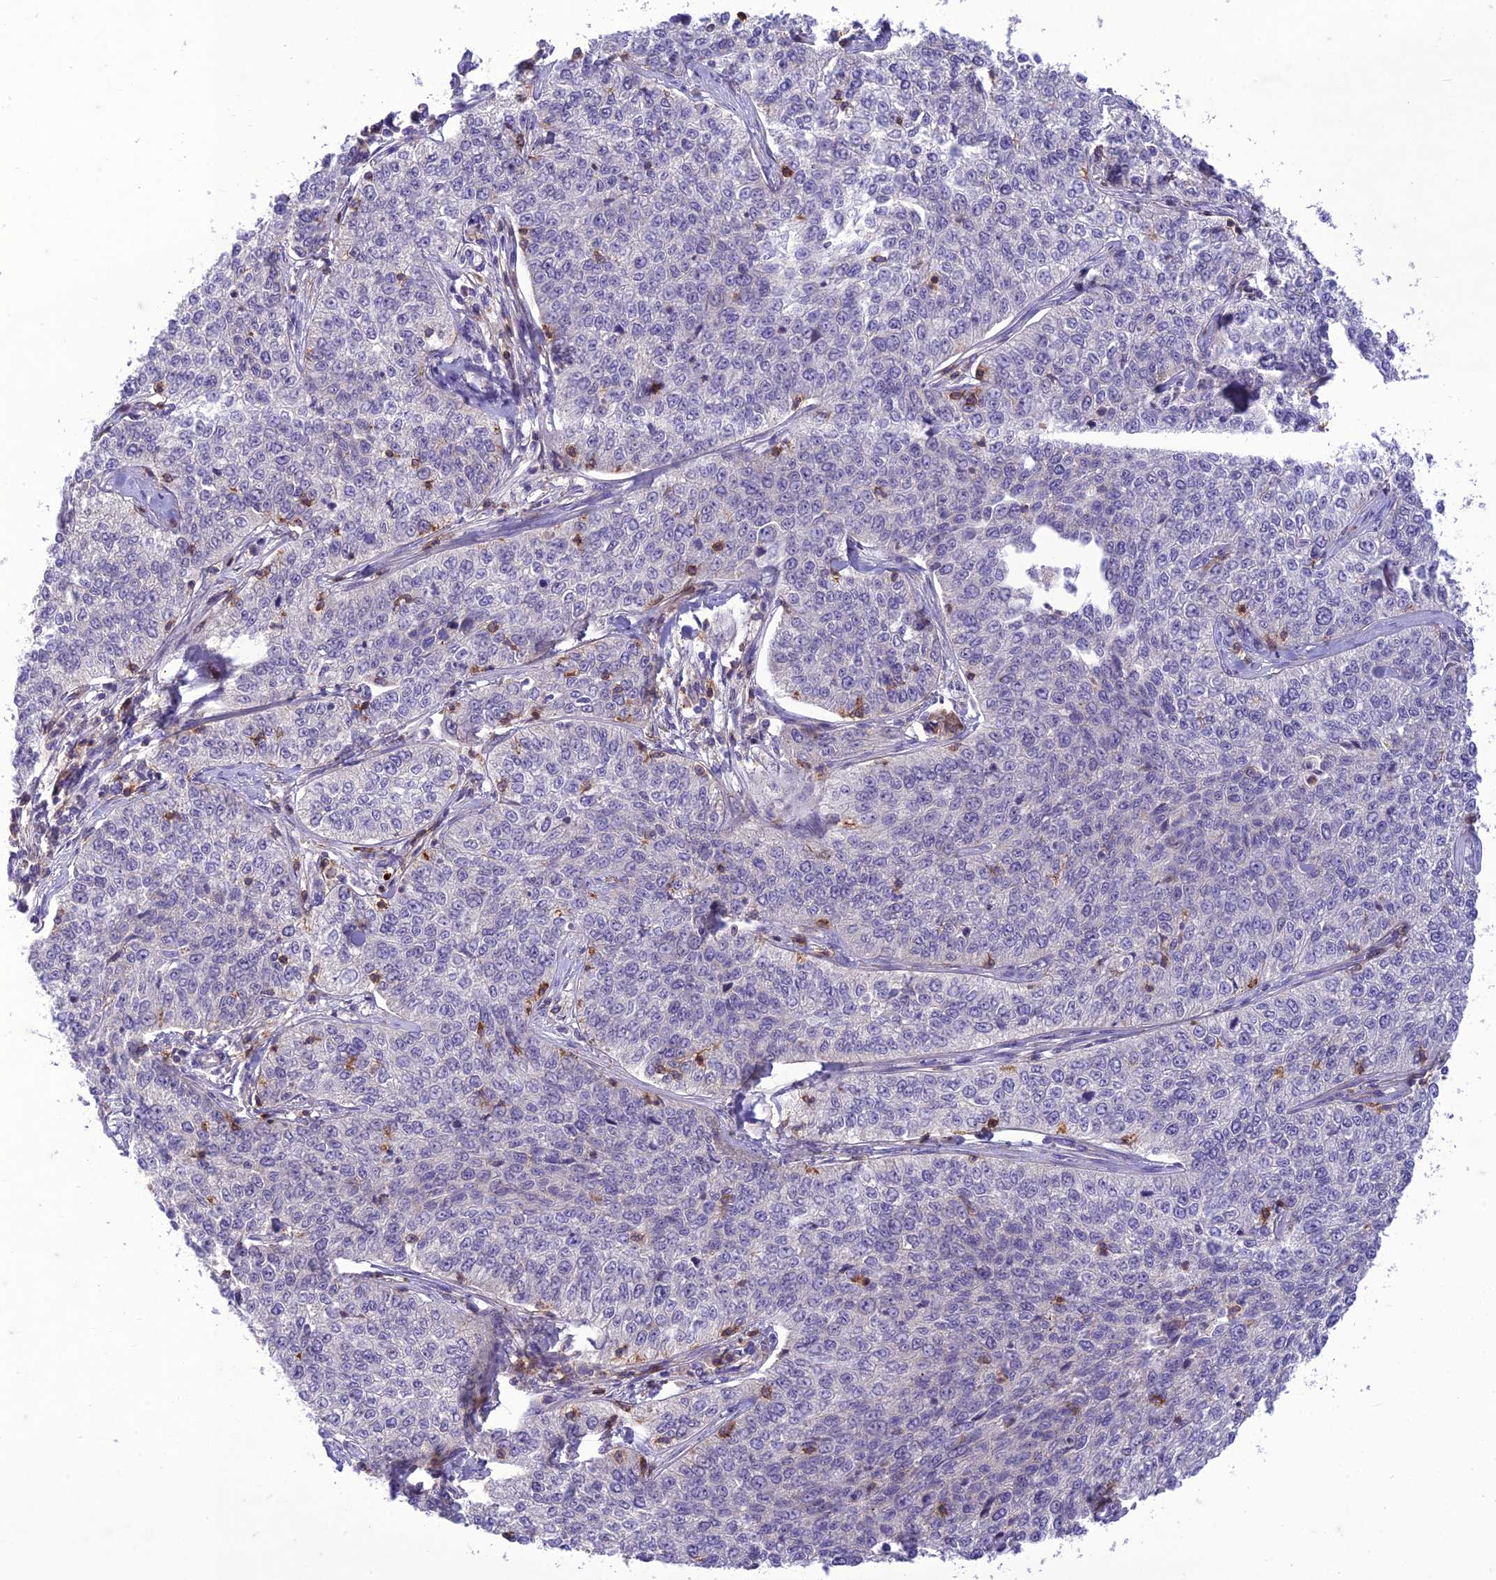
{"staining": {"intensity": "negative", "quantity": "none", "location": "none"}, "tissue": "cervical cancer", "cell_type": "Tumor cells", "image_type": "cancer", "snomed": [{"axis": "morphology", "description": "Squamous cell carcinoma, NOS"}, {"axis": "topography", "description": "Cervix"}], "caption": "This is an immunohistochemistry photomicrograph of human cervical cancer (squamous cell carcinoma). There is no expression in tumor cells.", "gene": "ITGAE", "patient": {"sex": "female", "age": 35}}